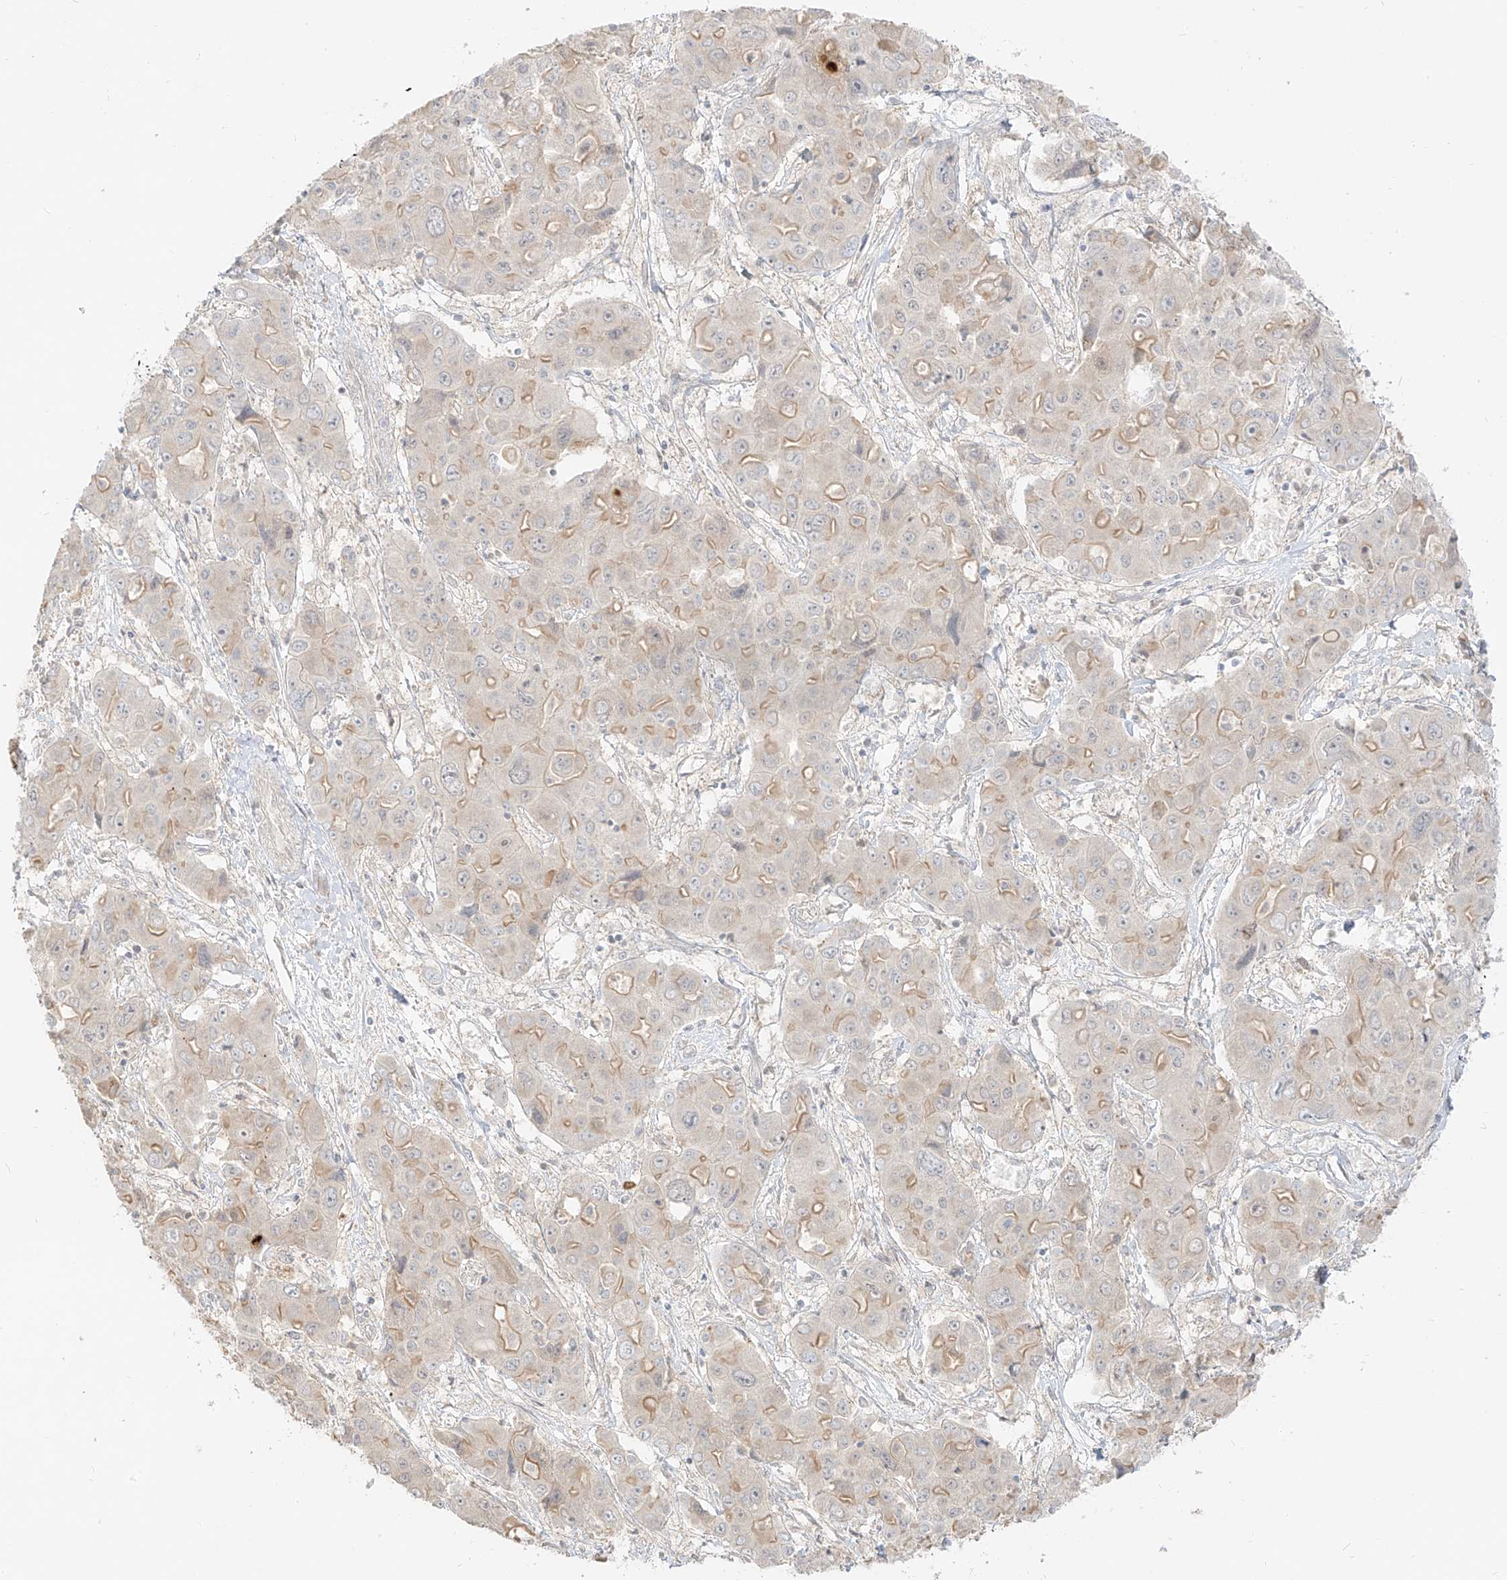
{"staining": {"intensity": "weak", "quantity": "25%-75%", "location": "cytoplasmic/membranous"}, "tissue": "liver cancer", "cell_type": "Tumor cells", "image_type": "cancer", "snomed": [{"axis": "morphology", "description": "Cholangiocarcinoma"}, {"axis": "topography", "description": "Liver"}], "caption": "Immunohistochemistry micrograph of human cholangiocarcinoma (liver) stained for a protein (brown), which displays low levels of weak cytoplasmic/membranous expression in about 25%-75% of tumor cells.", "gene": "LIPT1", "patient": {"sex": "male", "age": 67}}